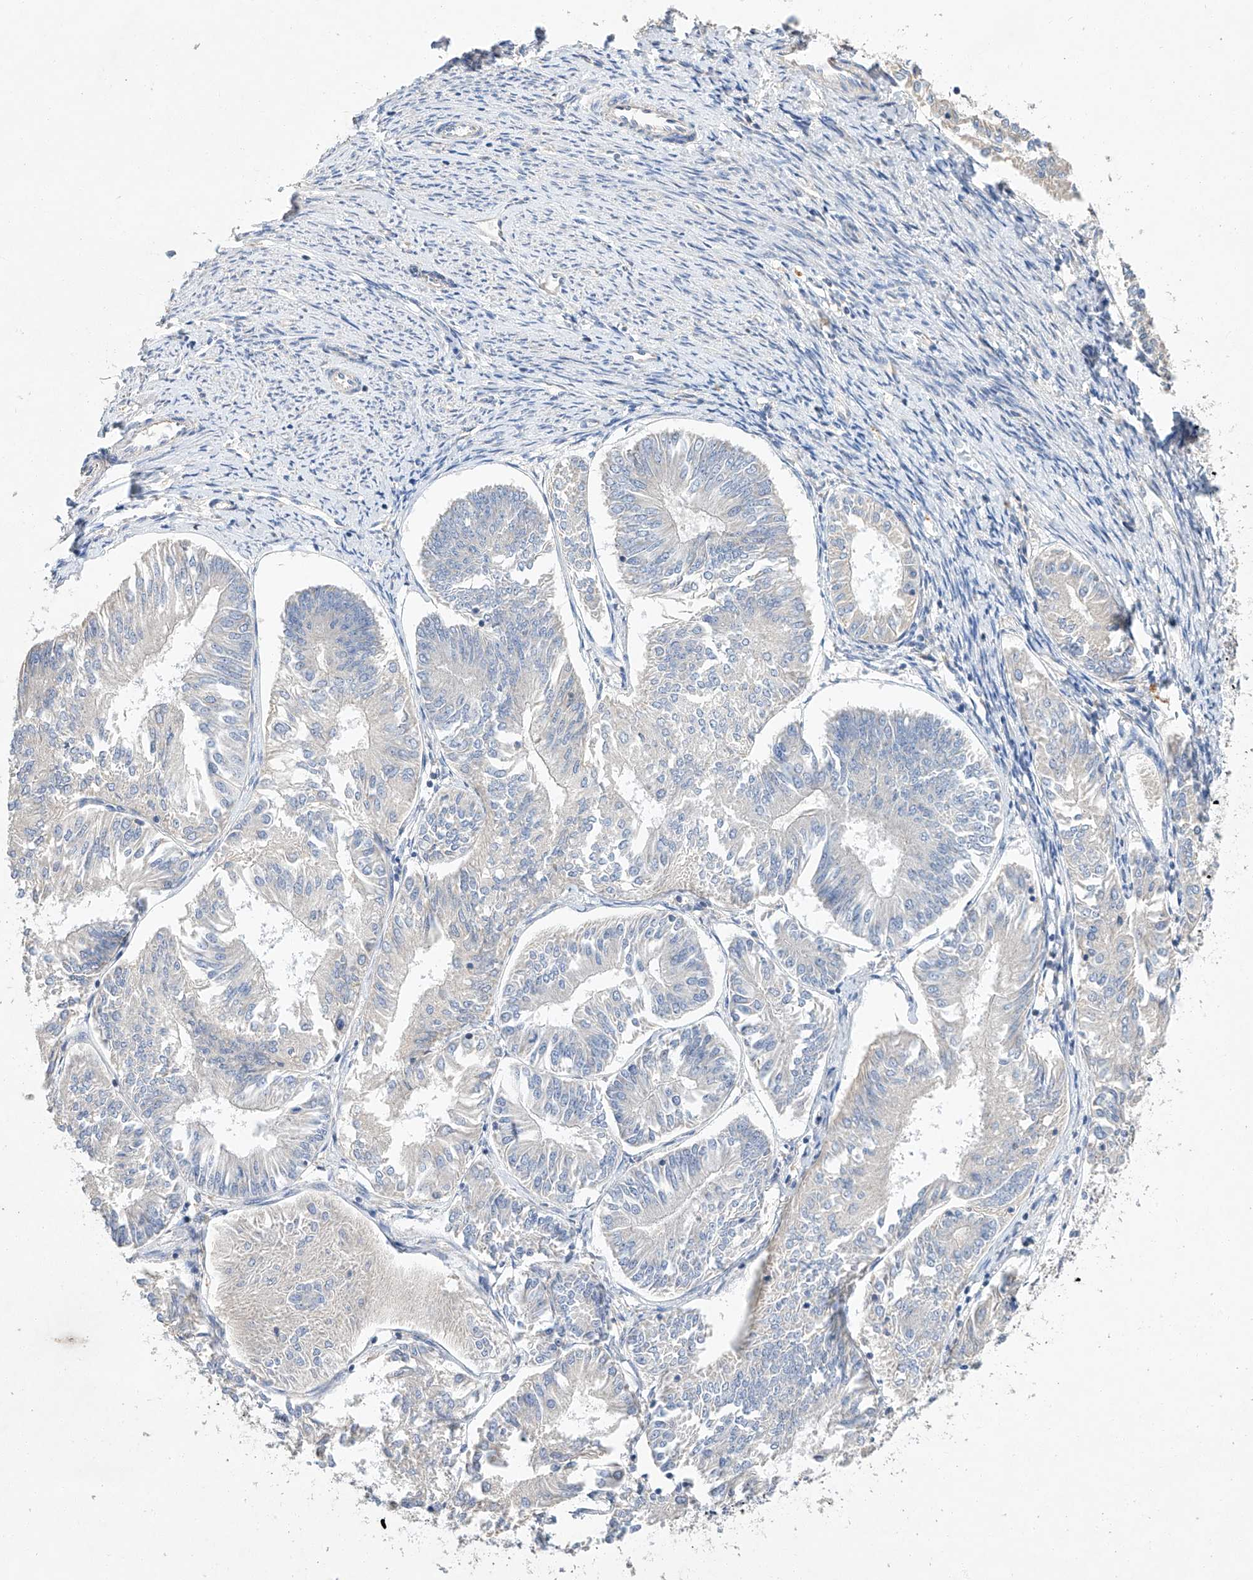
{"staining": {"intensity": "negative", "quantity": "none", "location": "none"}, "tissue": "endometrial cancer", "cell_type": "Tumor cells", "image_type": "cancer", "snomed": [{"axis": "morphology", "description": "Adenocarcinoma, NOS"}, {"axis": "topography", "description": "Endometrium"}], "caption": "A photomicrograph of endometrial cancer (adenocarcinoma) stained for a protein displays no brown staining in tumor cells.", "gene": "AMD1", "patient": {"sex": "female", "age": 58}}